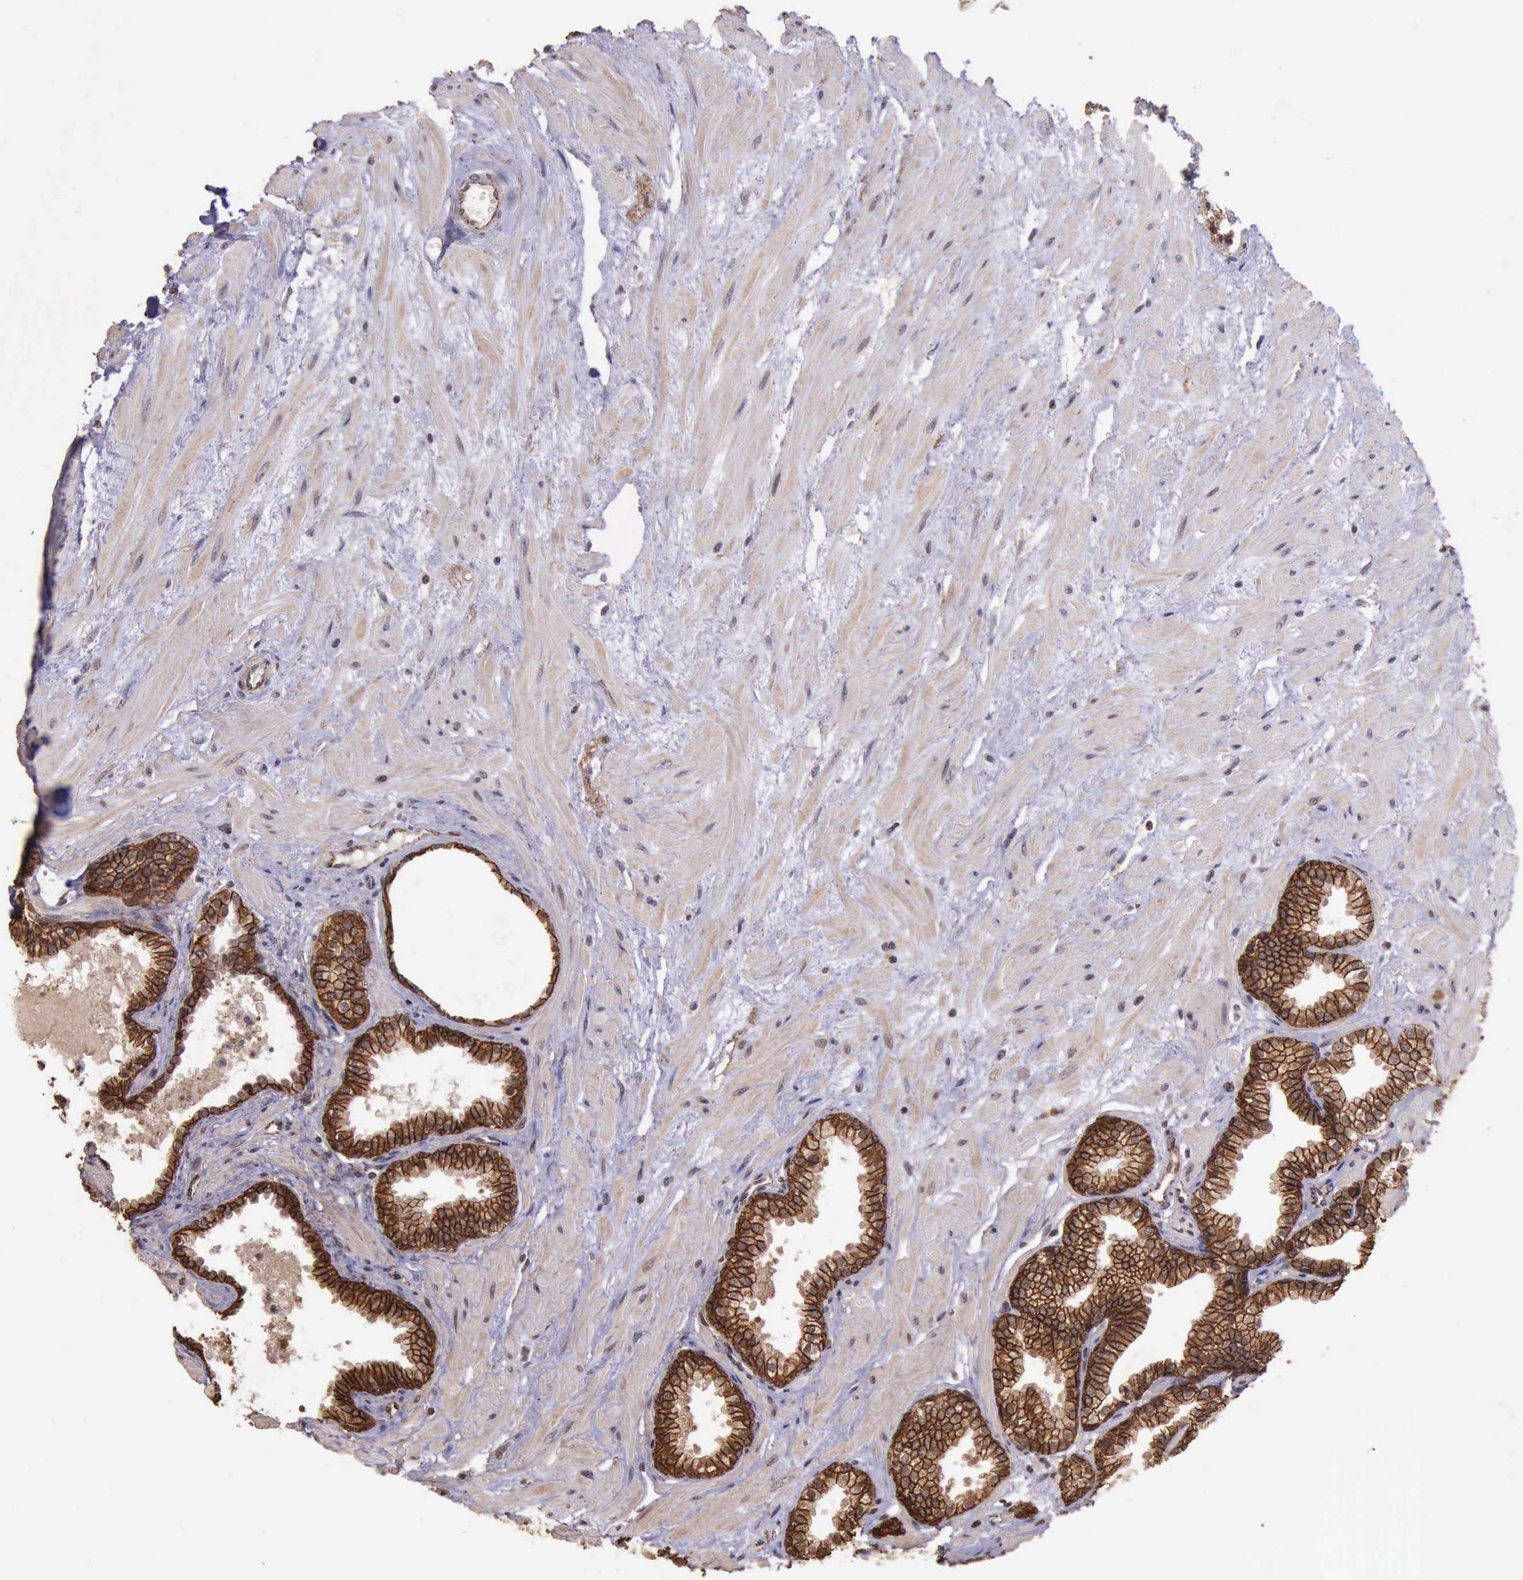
{"staining": {"intensity": "strong", "quantity": ">75%", "location": "cytoplasmic/membranous"}, "tissue": "prostate", "cell_type": "Glandular cells", "image_type": "normal", "snomed": [{"axis": "morphology", "description": "Normal tissue, NOS"}, {"axis": "topography", "description": "Prostate"}], "caption": "Brown immunohistochemical staining in benign human prostate displays strong cytoplasmic/membranous staining in about >75% of glandular cells. (DAB = brown stain, brightfield microscopy at high magnification).", "gene": "CTNNB1", "patient": {"sex": "male", "age": 64}}